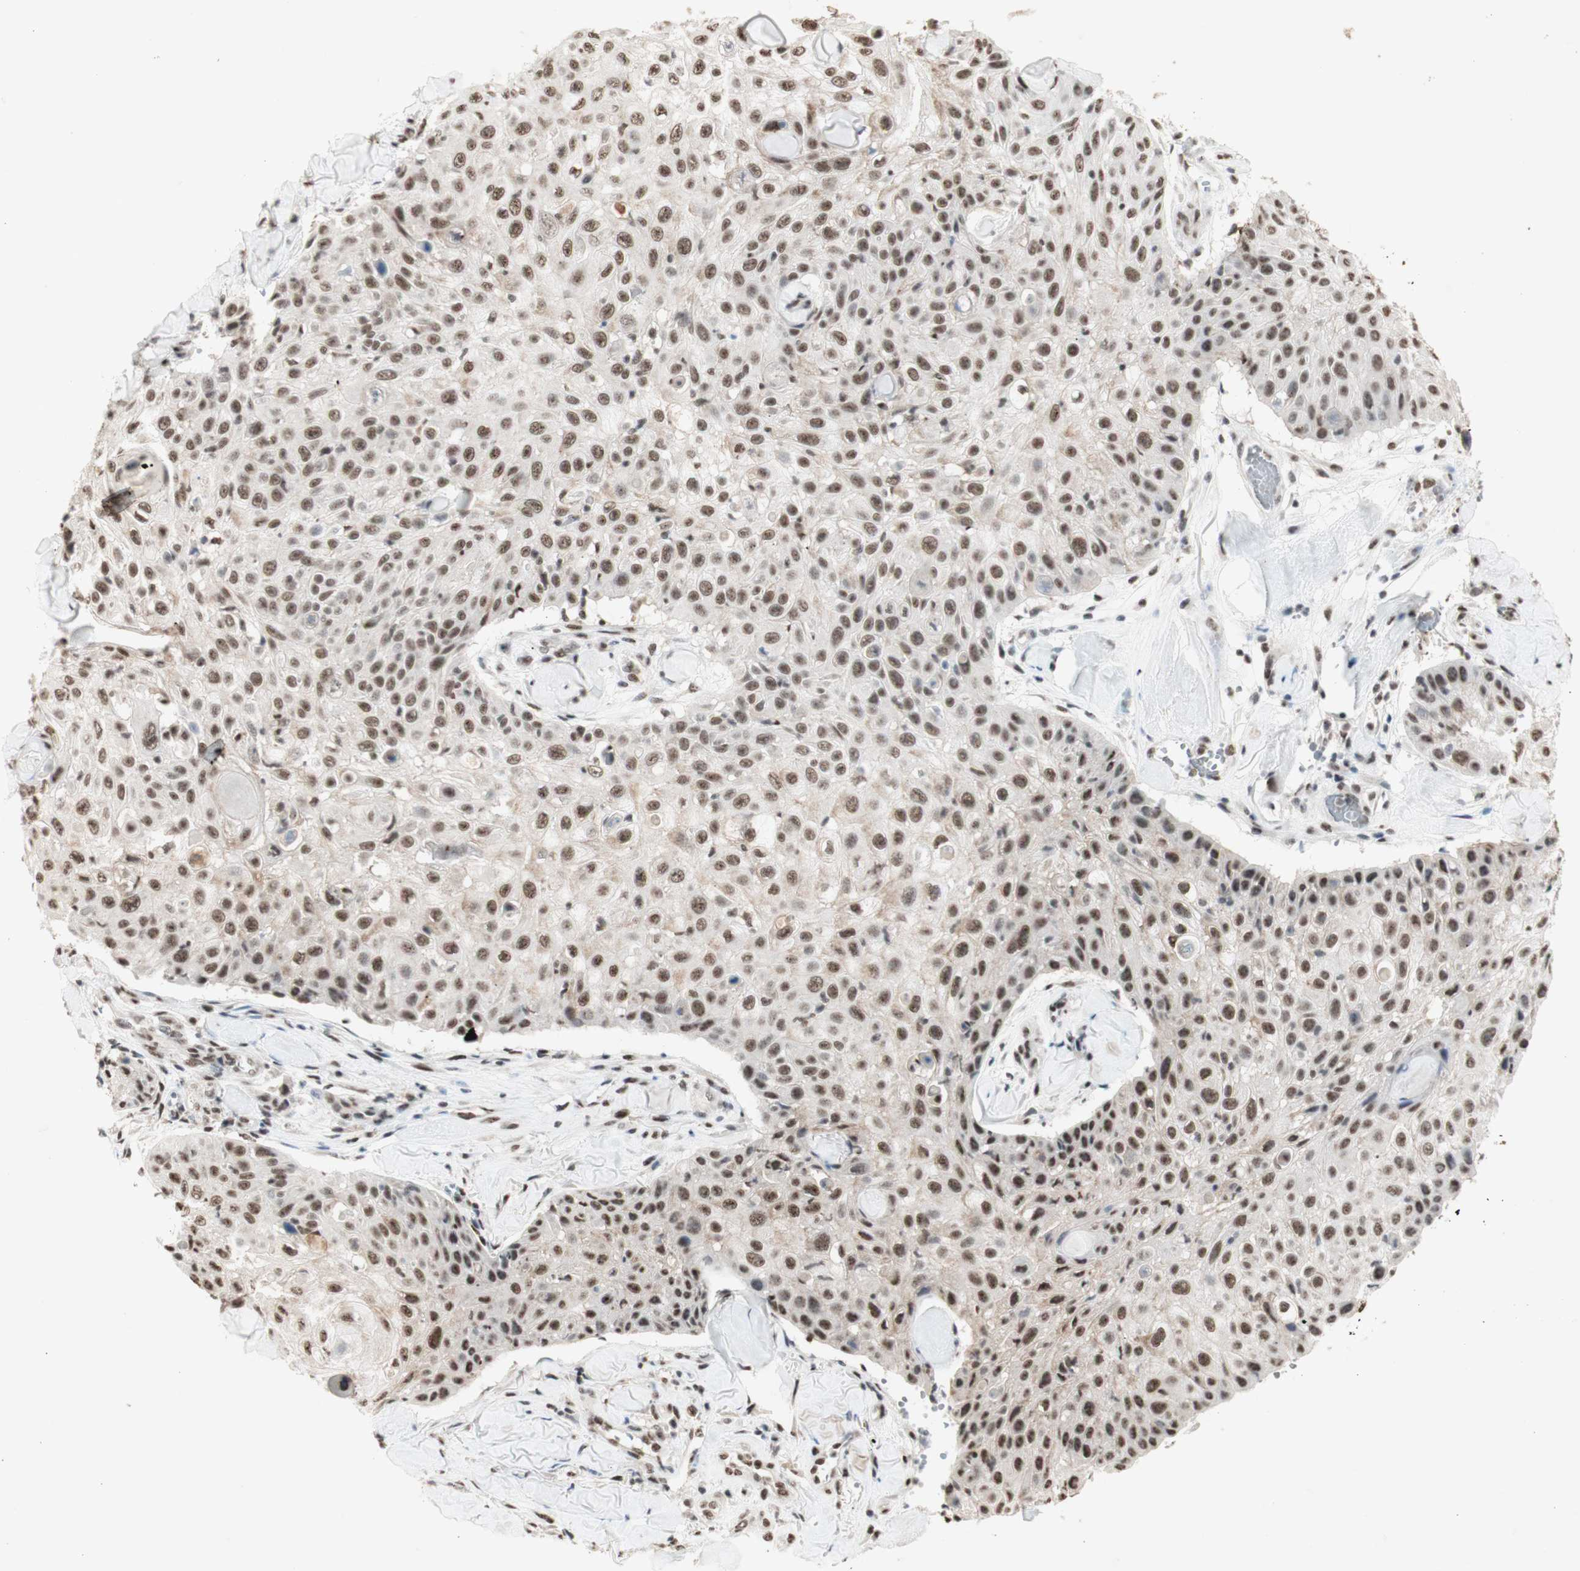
{"staining": {"intensity": "moderate", "quantity": ">75%", "location": "nuclear"}, "tissue": "skin cancer", "cell_type": "Tumor cells", "image_type": "cancer", "snomed": [{"axis": "morphology", "description": "Squamous cell carcinoma, NOS"}, {"axis": "topography", "description": "Skin"}], "caption": "Brown immunohistochemical staining in human skin squamous cell carcinoma displays moderate nuclear staining in approximately >75% of tumor cells. (brown staining indicates protein expression, while blue staining denotes nuclei).", "gene": "SNRPB", "patient": {"sex": "male", "age": 86}}